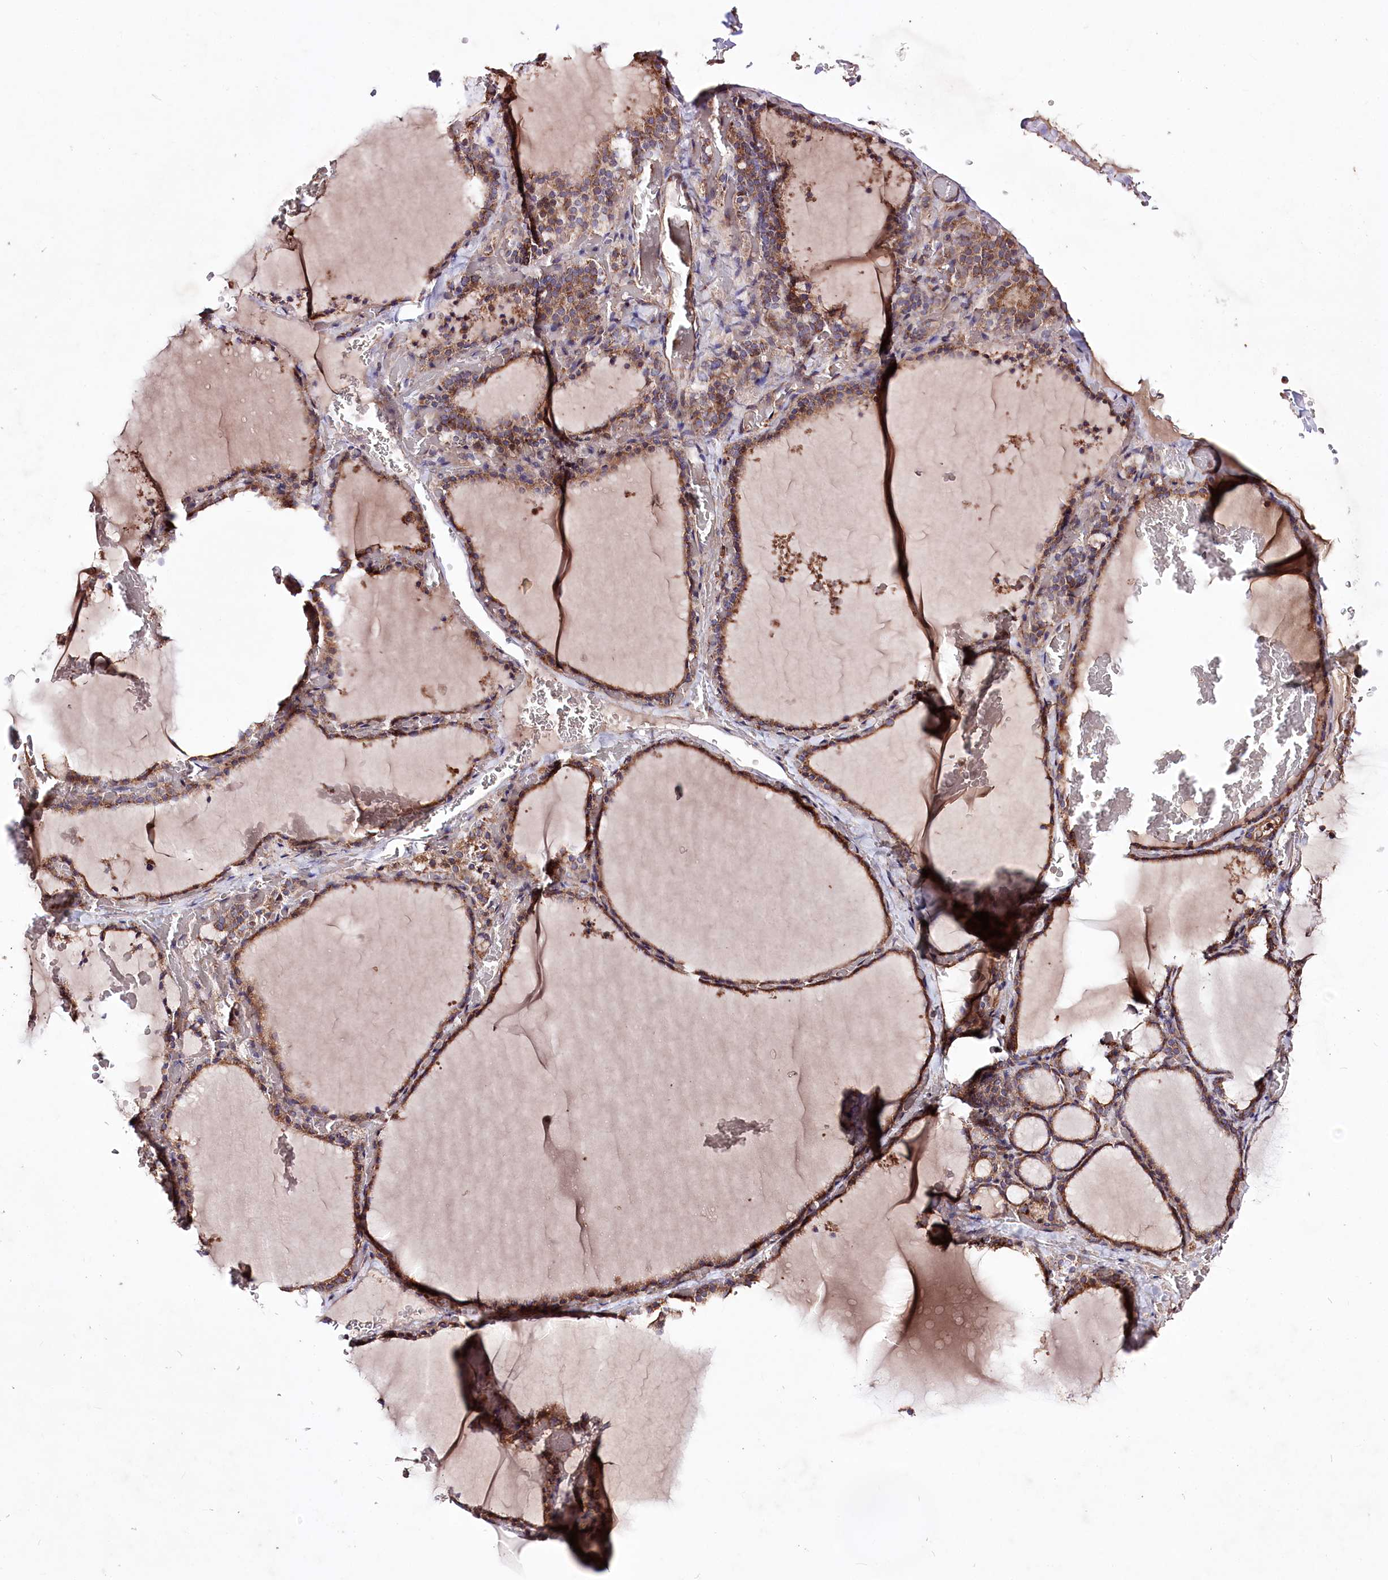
{"staining": {"intensity": "moderate", "quantity": ">75%", "location": "cytoplasmic/membranous"}, "tissue": "thyroid gland", "cell_type": "Glandular cells", "image_type": "normal", "snomed": [{"axis": "morphology", "description": "Normal tissue, NOS"}, {"axis": "topography", "description": "Thyroid gland"}], "caption": "The micrograph shows staining of unremarkable thyroid gland, revealing moderate cytoplasmic/membranous protein staining (brown color) within glandular cells.", "gene": "WWC1", "patient": {"sex": "female", "age": 39}}